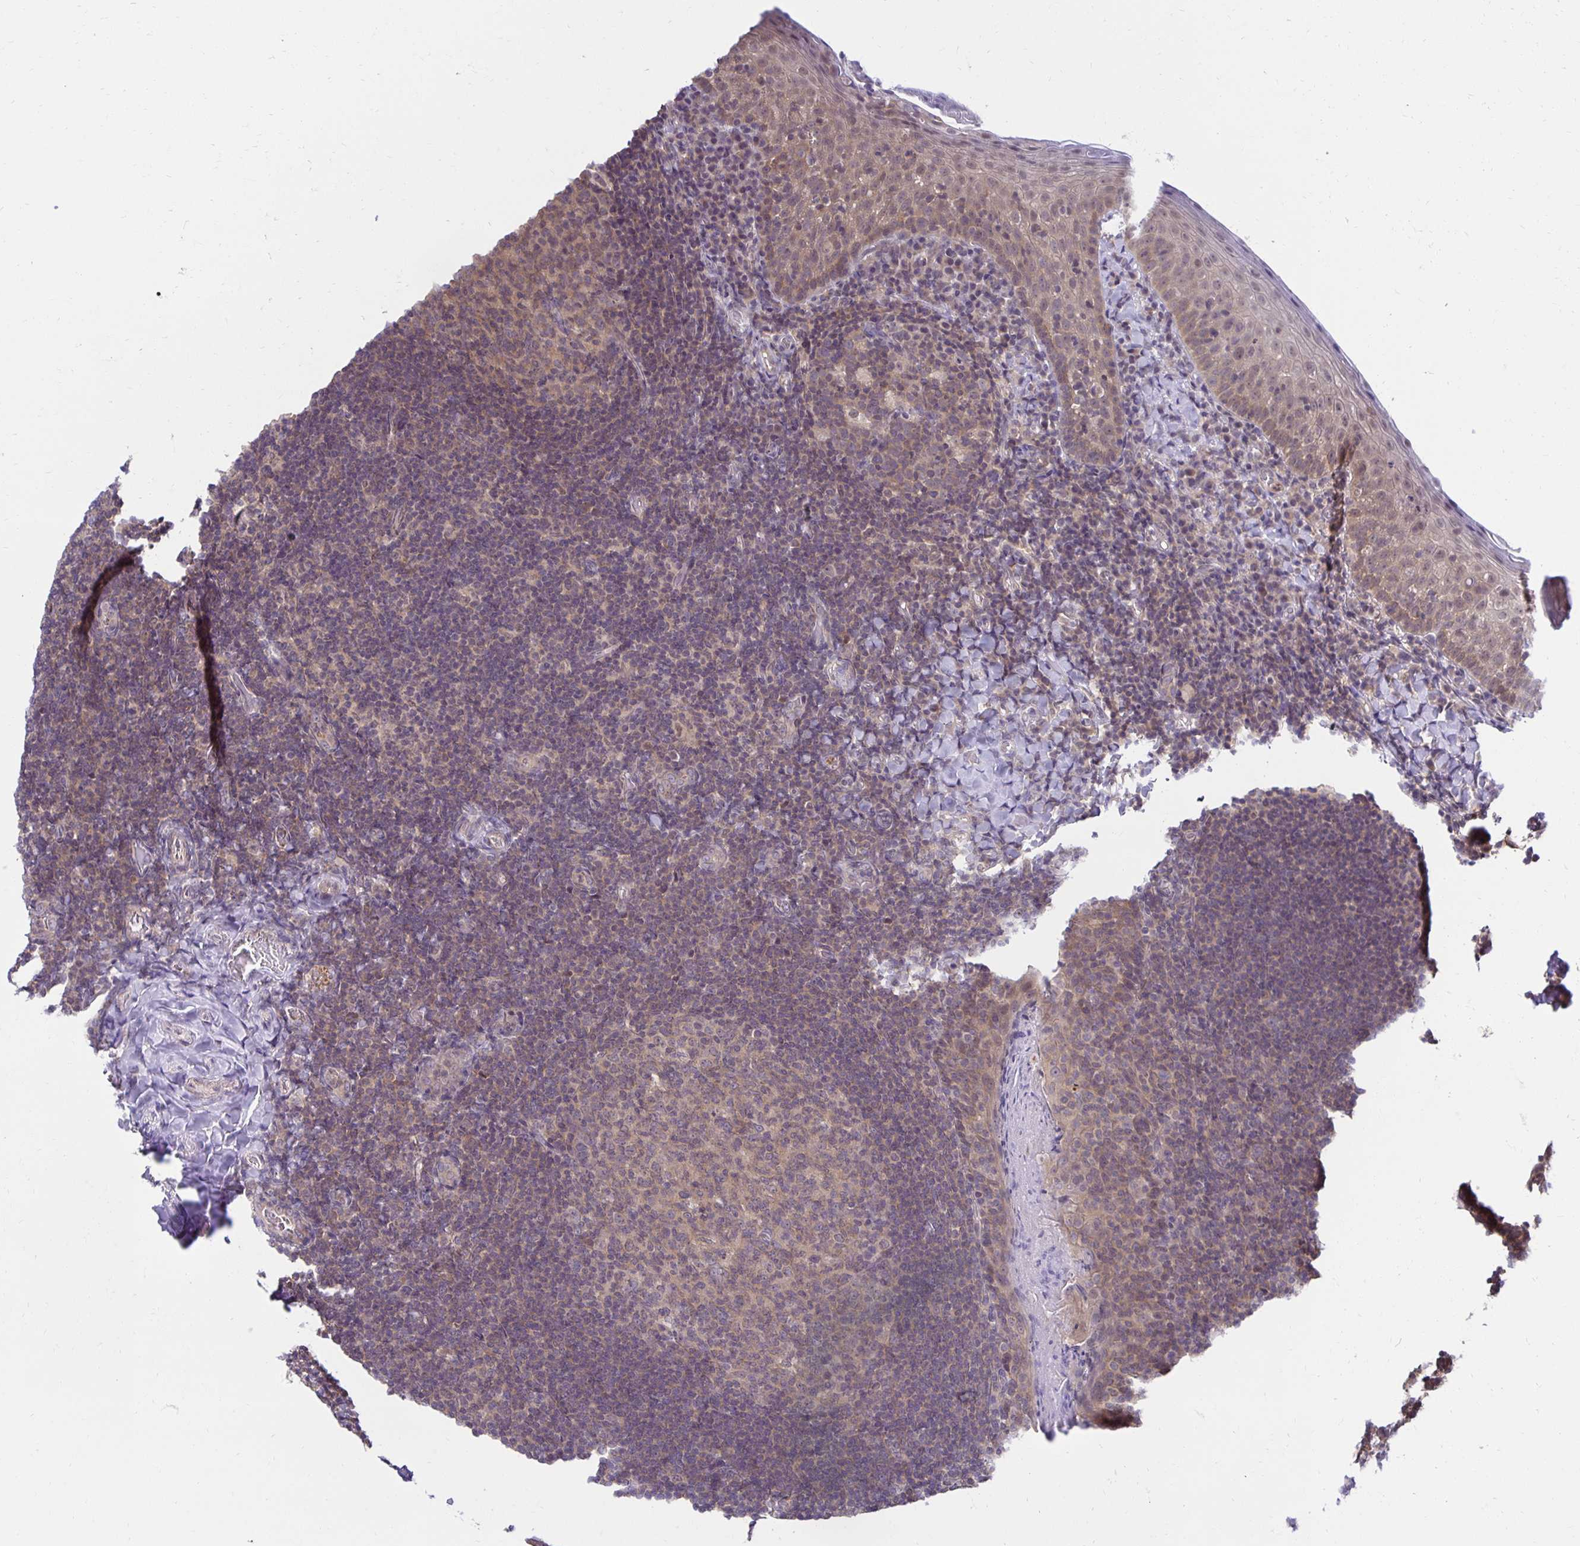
{"staining": {"intensity": "weak", "quantity": "25%-75%", "location": "cytoplasmic/membranous"}, "tissue": "tonsil", "cell_type": "Germinal center cells", "image_type": "normal", "snomed": [{"axis": "morphology", "description": "Normal tissue, NOS"}, {"axis": "topography", "description": "Tonsil"}], "caption": "Germinal center cells exhibit weak cytoplasmic/membranous positivity in approximately 25%-75% of cells in unremarkable tonsil. (IHC, brightfield microscopy, high magnification).", "gene": "MIEN1", "patient": {"sex": "female", "age": 10}}